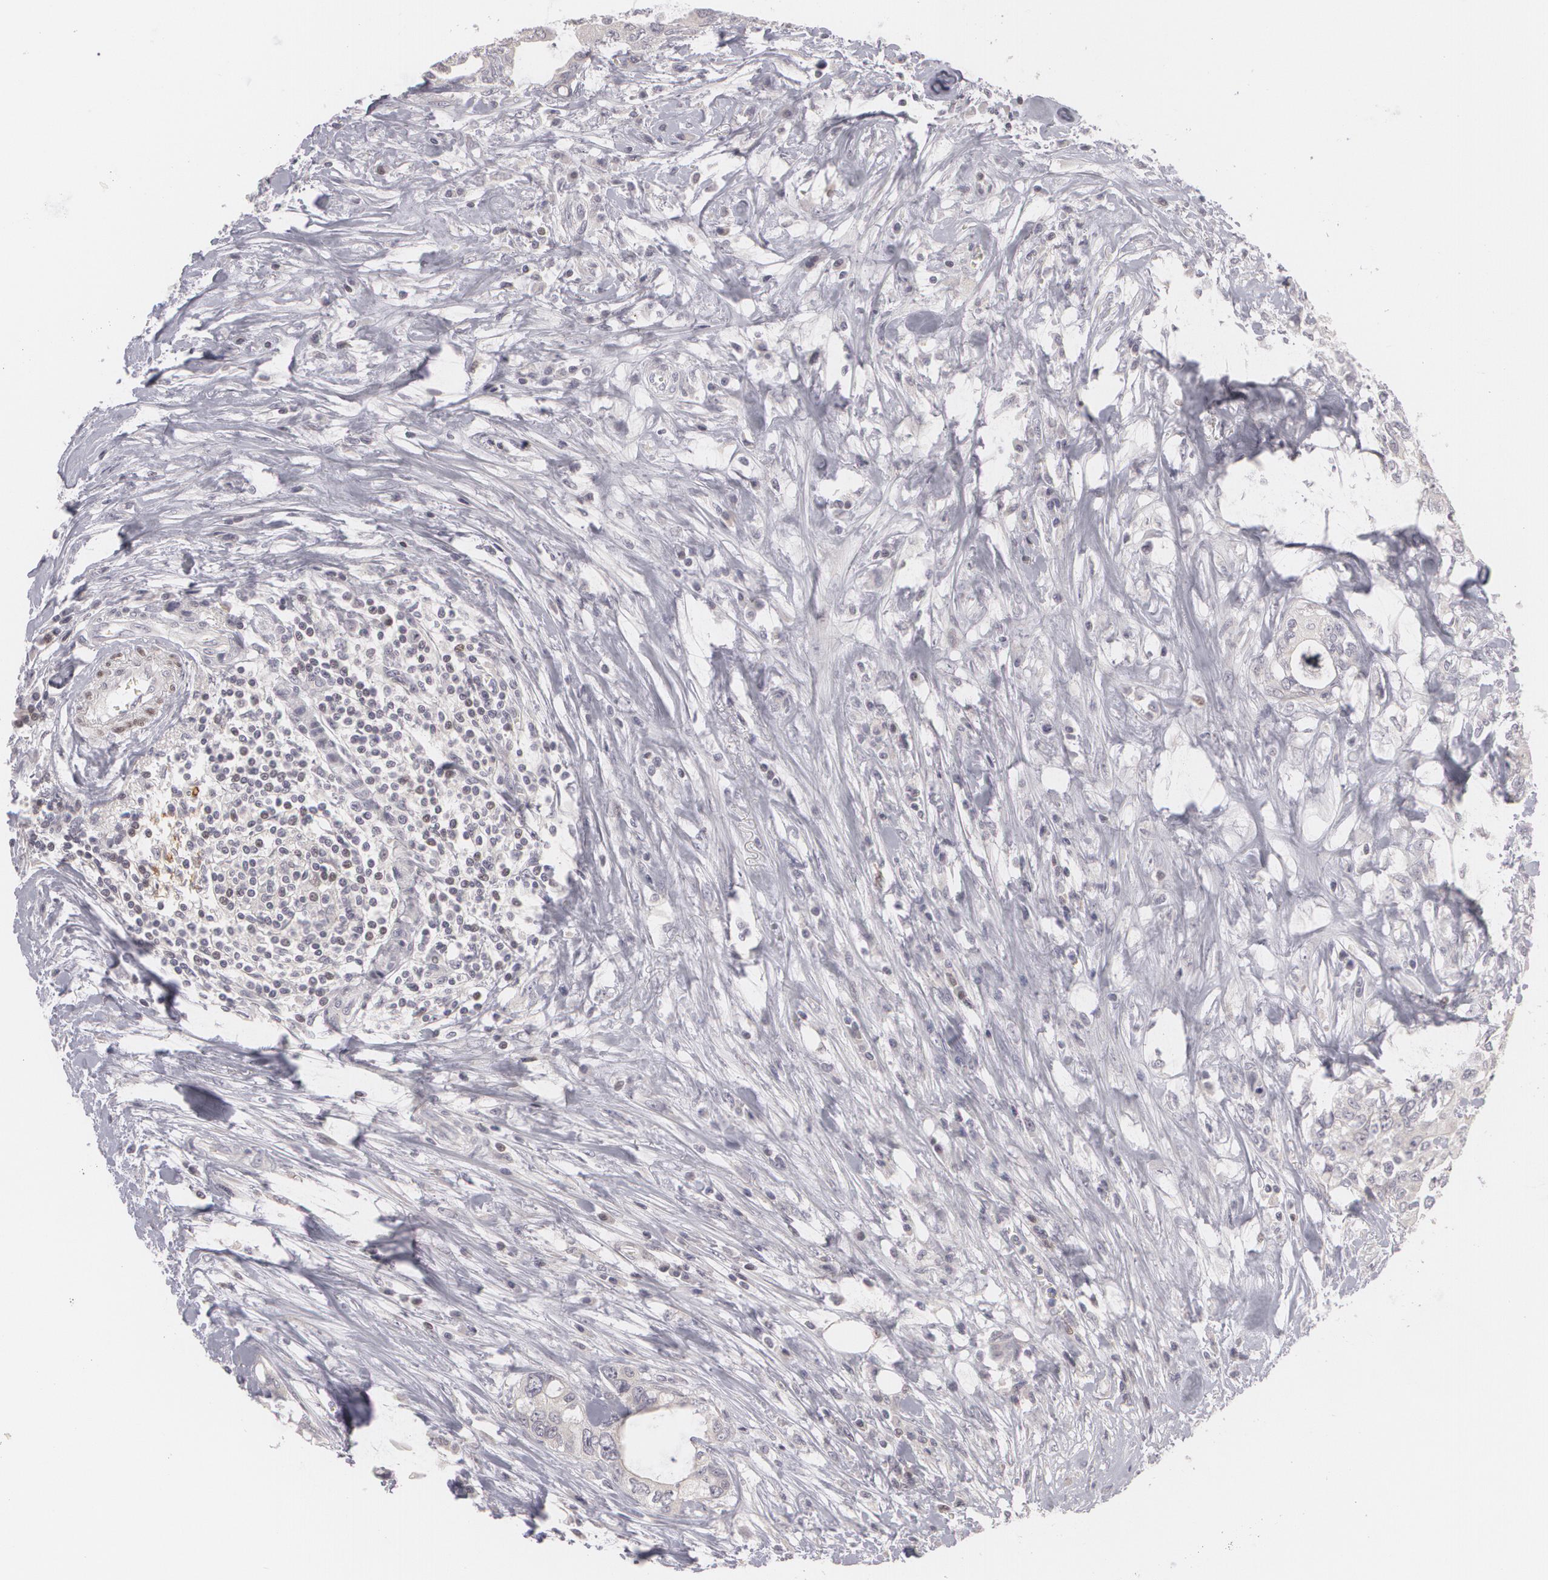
{"staining": {"intensity": "negative", "quantity": "none", "location": "none"}, "tissue": "colorectal cancer", "cell_type": "Tumor cells", "image_type": "cancer", "snomed": [{"axis": "morphology", "description": "Adenocarcinoma, NOS"}, {"axis": "topography", "description": "Rectum"}], "caption": "Protein analysis of colorectal cancer exhibits no significant expression in tumor cells.", "gene": "ZBTB16", "patient": {"sex": "female", "age": 57}}